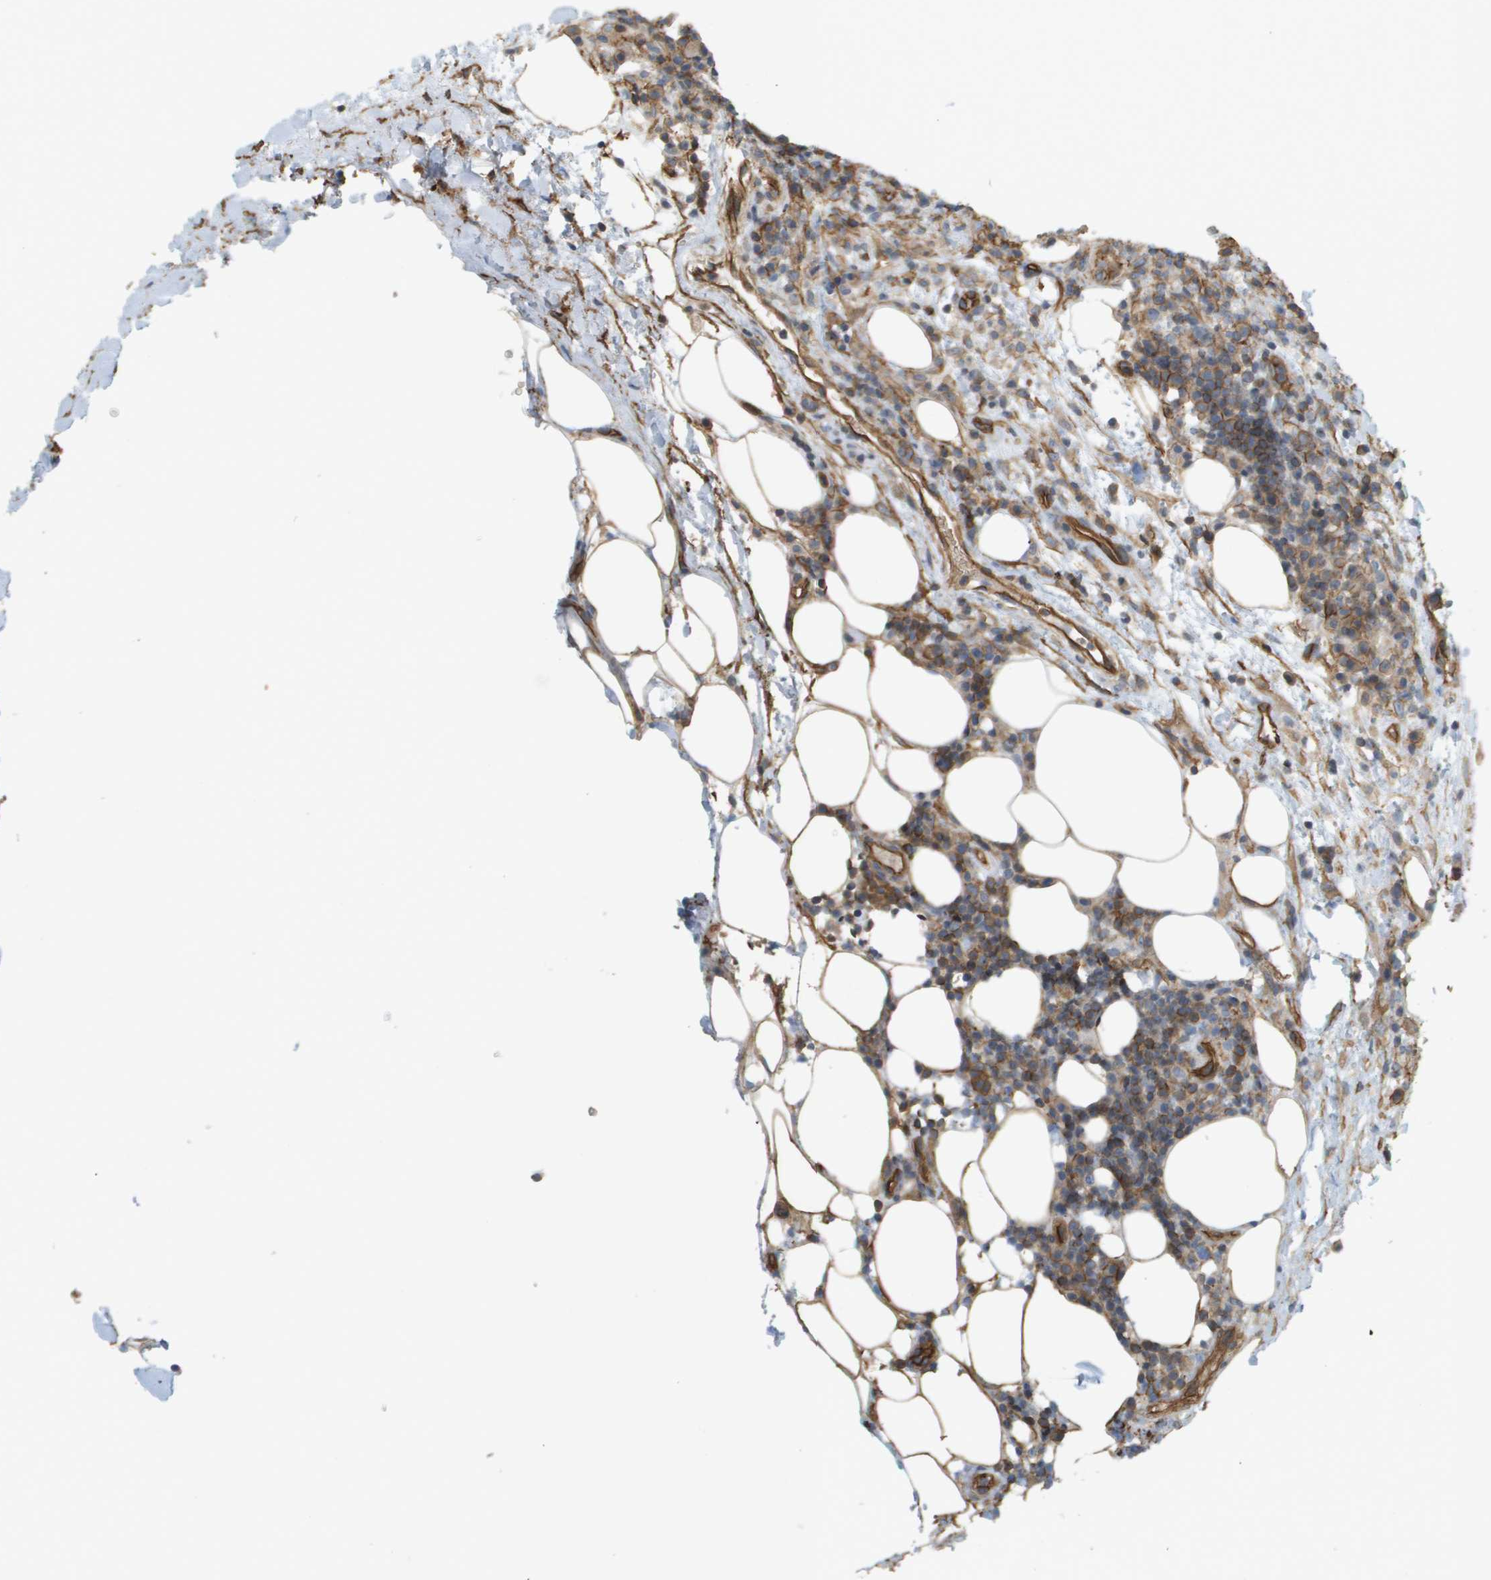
{"staining": {"intensity": "weak", "quantity": ">75%", "location": "cytoplasmic/membranous"}, "tissue": "lymphoma", "cell_type": "Tumor cells", "image_type": "cancer", "snomed": [{"axis": "morphology", "description": "Malignant lymphoma, non-Hodgkin's type, High grade"}, {"axis": "topography", "description": "Lymph node"}], "caption": "Lymphoma tissue reveals weak cytoplasmic/membranous expression in approximately >75% of tumor cells", "gene": "SGMS2", "patient": {"sex": "female", "age": 76}}